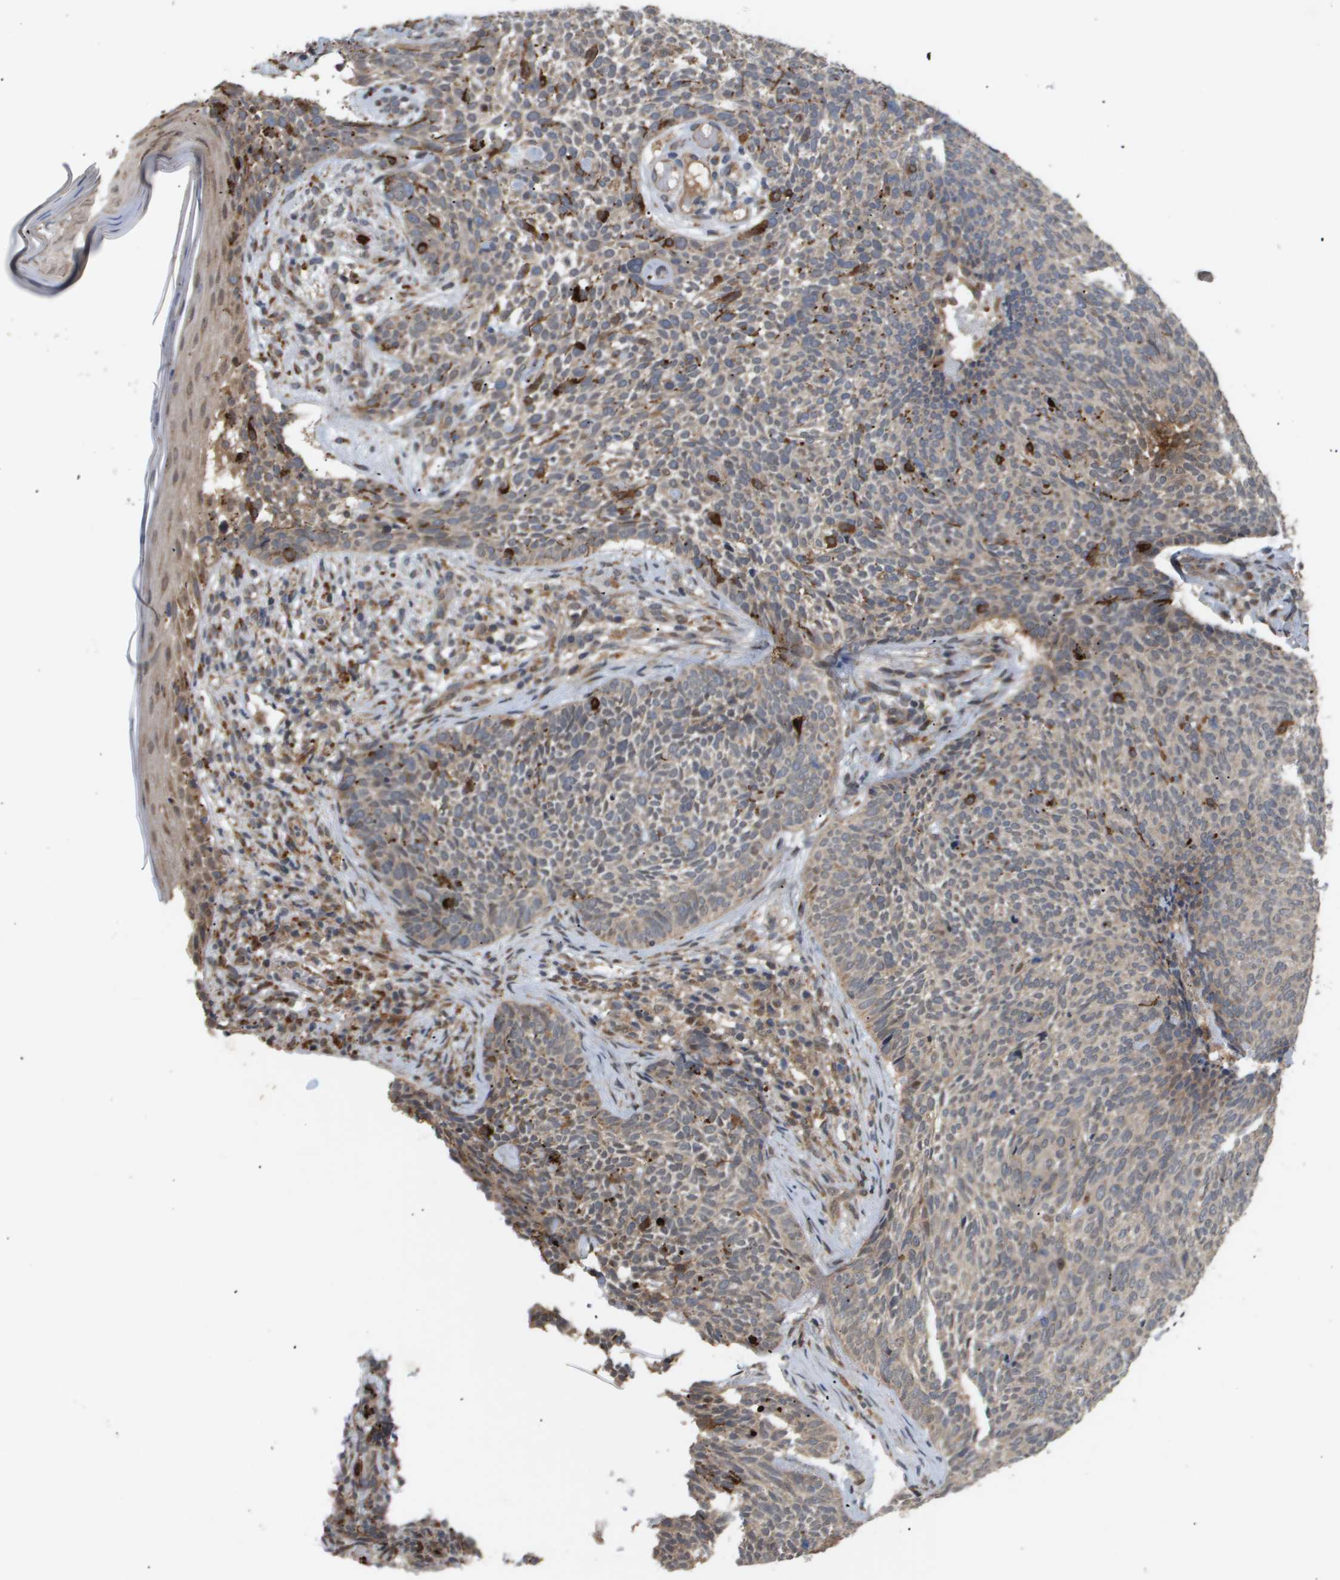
{"staining": {"intensity": "weak", "quantity": "25%-75%", "location": "cytoplasmic/membranous"}, "tissue": "skin cancer", "cell_type": "Tumor cells", "image_type": "cancer", "snomed": [{"axis": "morphology", "description": "Basal cell carcinoma"}, {"axis": "topography", "description": "Skin"}], "caption": "Approximately 25%-75% of tumor cells in basal cell carcinoma (skin) reveal weak cytoplasmic/membranous protein expression as visualized by brown immunohistochemical staining.", "gene": "PDGFB", "patient": {"sex": "female", "age": 84}}